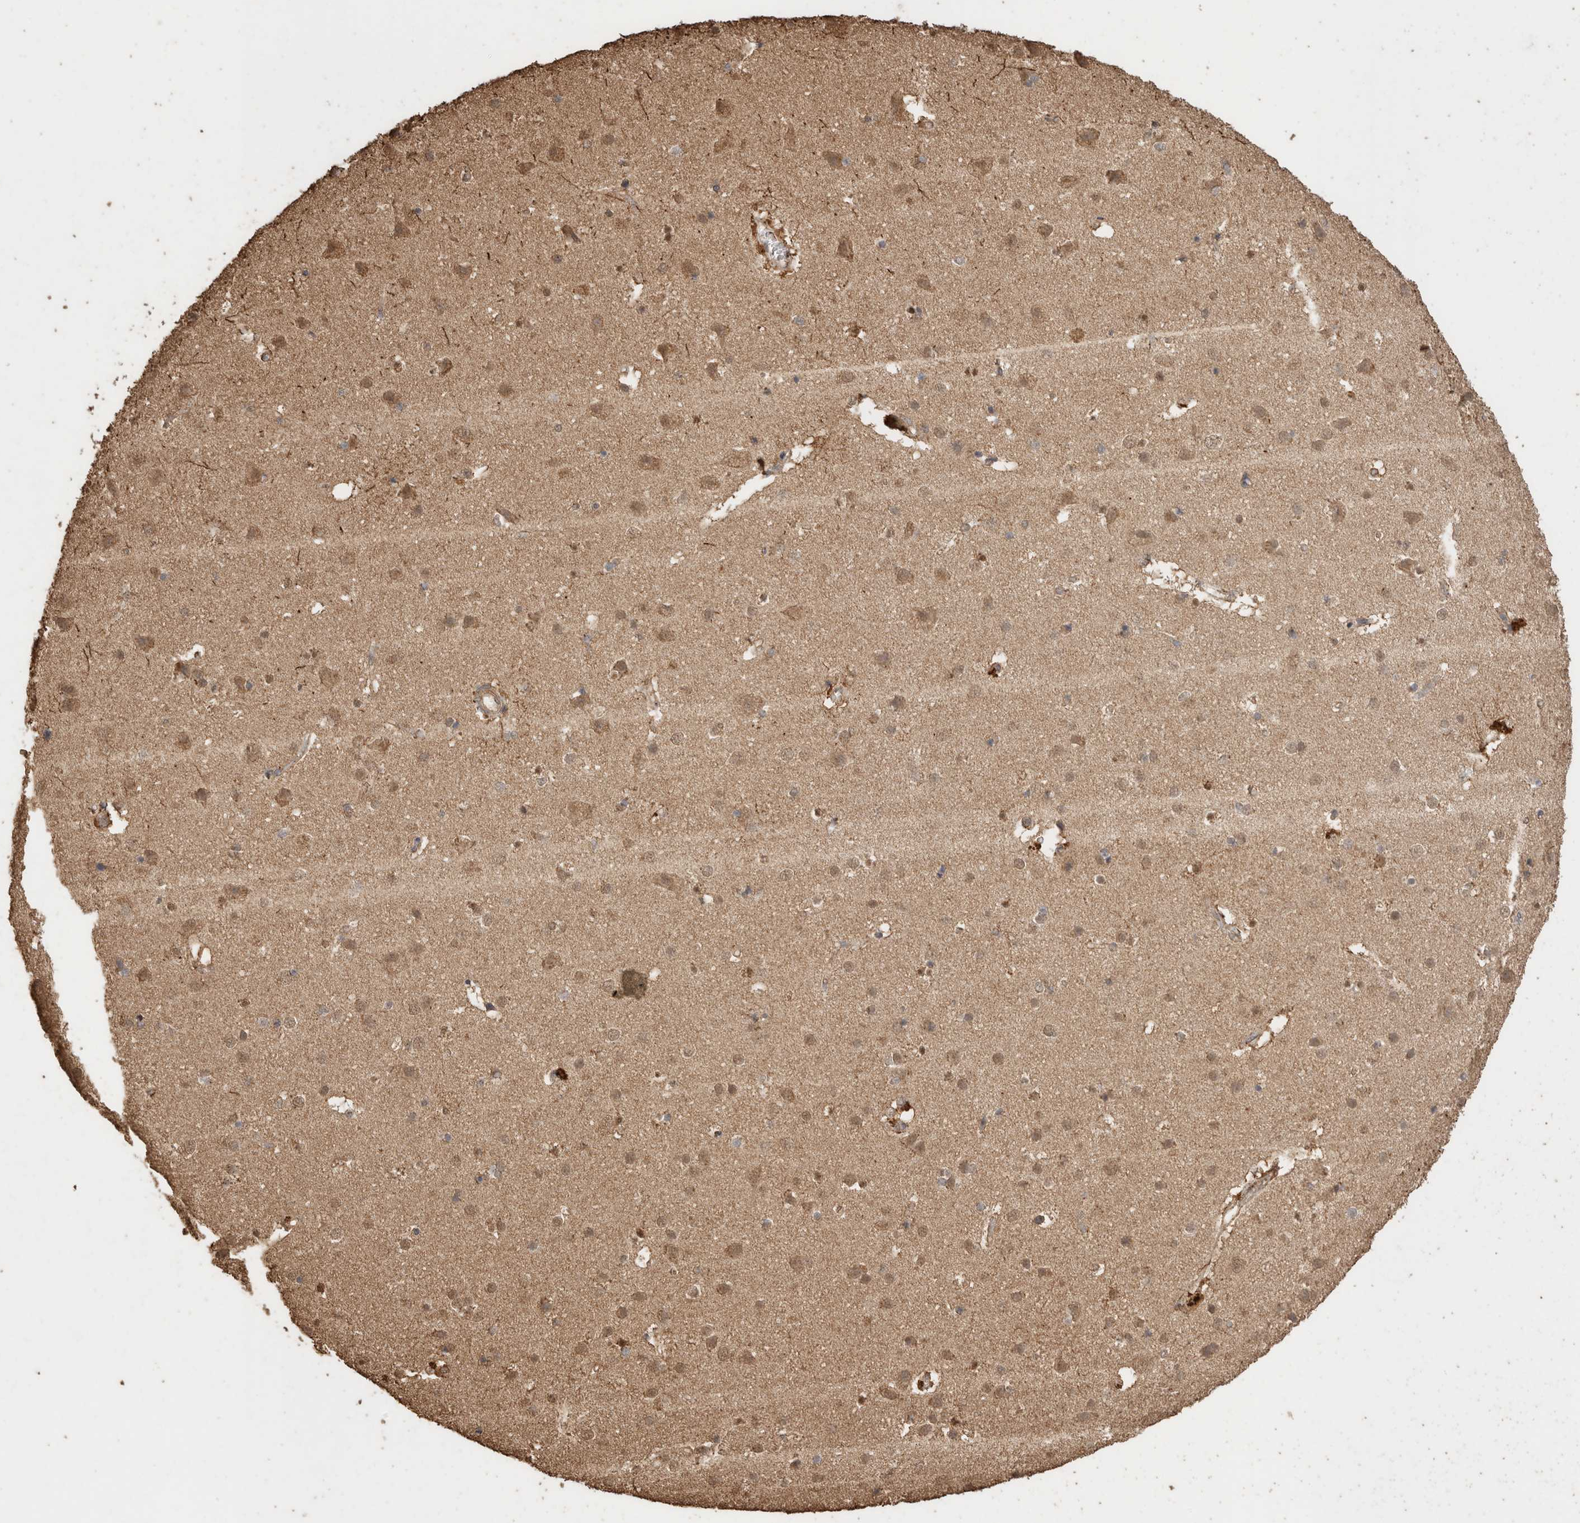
{"staining": {"intensity": "weak", "quantity": ">75%", "location": "cytoplasmic/membranous"}, "tissue": "cerebral cortex", "cell_type": "Endothelial cells", "image_type": "normal", "snomed": [{"axis": "morphology", "description": "Normal tissue, NOS"}, {"axis": "topography", "description": "Cerebral cortex"}], "caption": "Protein positivity by immunohistochemistry reveals weak cytoplasmic/membranous expression in approximately >75% of endothelial cells in benign cerebral cortex.", "gene": "CX3CL1", "patient": {"sex": "male", "age": 54}}